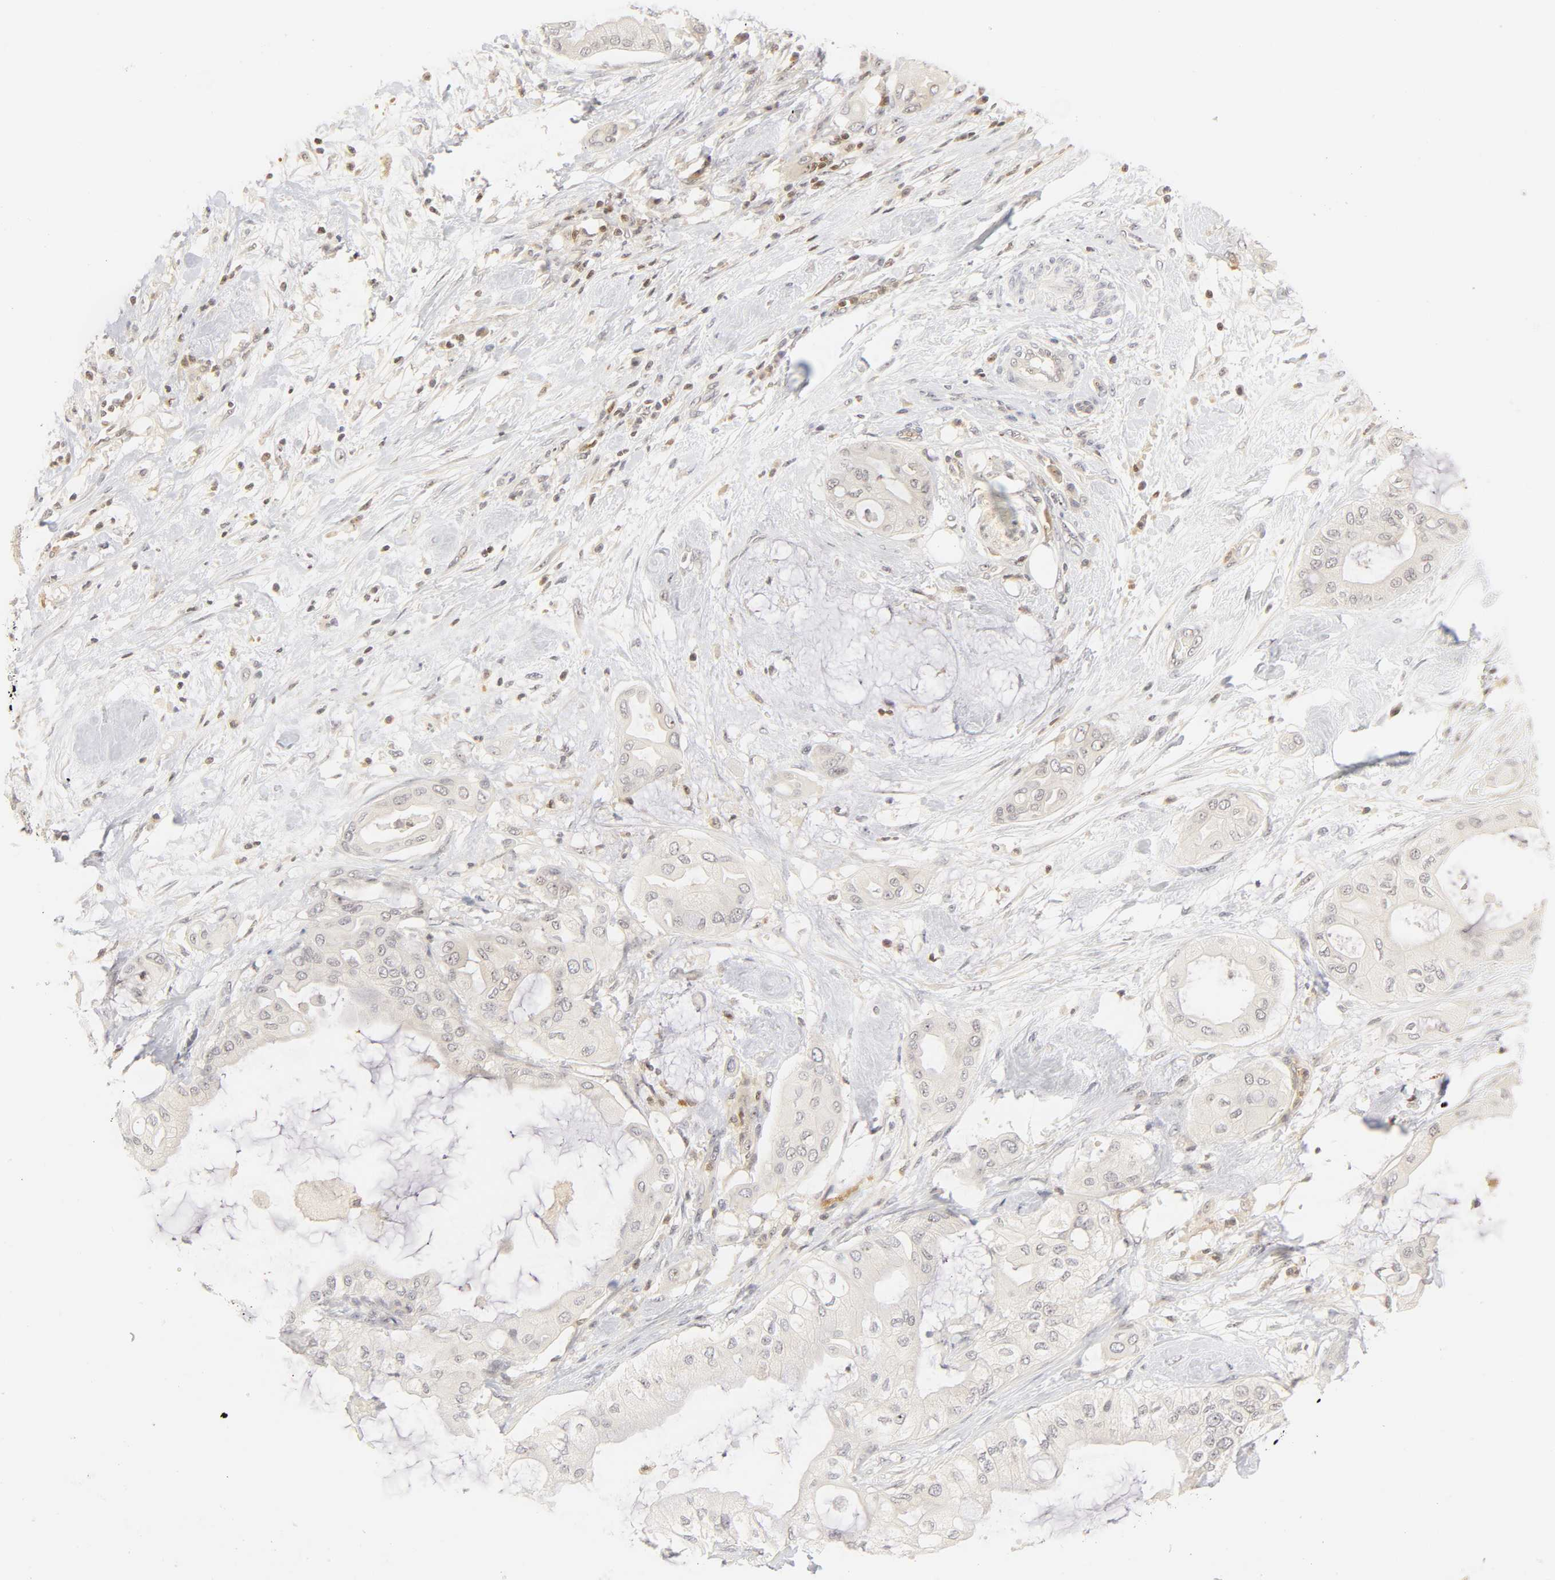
{"staining": {"intensity": "negative", "quantity": "none", "location": "none"}, "tissue": "pancreatic cancer", "cell_type": "Tumor cells", "image_type": "cancer", "snomed": [{"axis": "morphology", "description": "Adenocarcinoma, NOS"}, {"axis": "morphology", "description": "Adenocarcinoma, metastatic, NOS"}, {"axis": "topography", "description": "Lymph node"}, {"axis": "topography", "description": "Pancreas"}, {"axis": "topography", "description": "Duodenum"}], "caption": "An image of human adenocarcinoma (pancreatic) is negative for staining in tumor cells.", "gene": "KIF2A", "patient": {"sex": "female", "age": 64}}